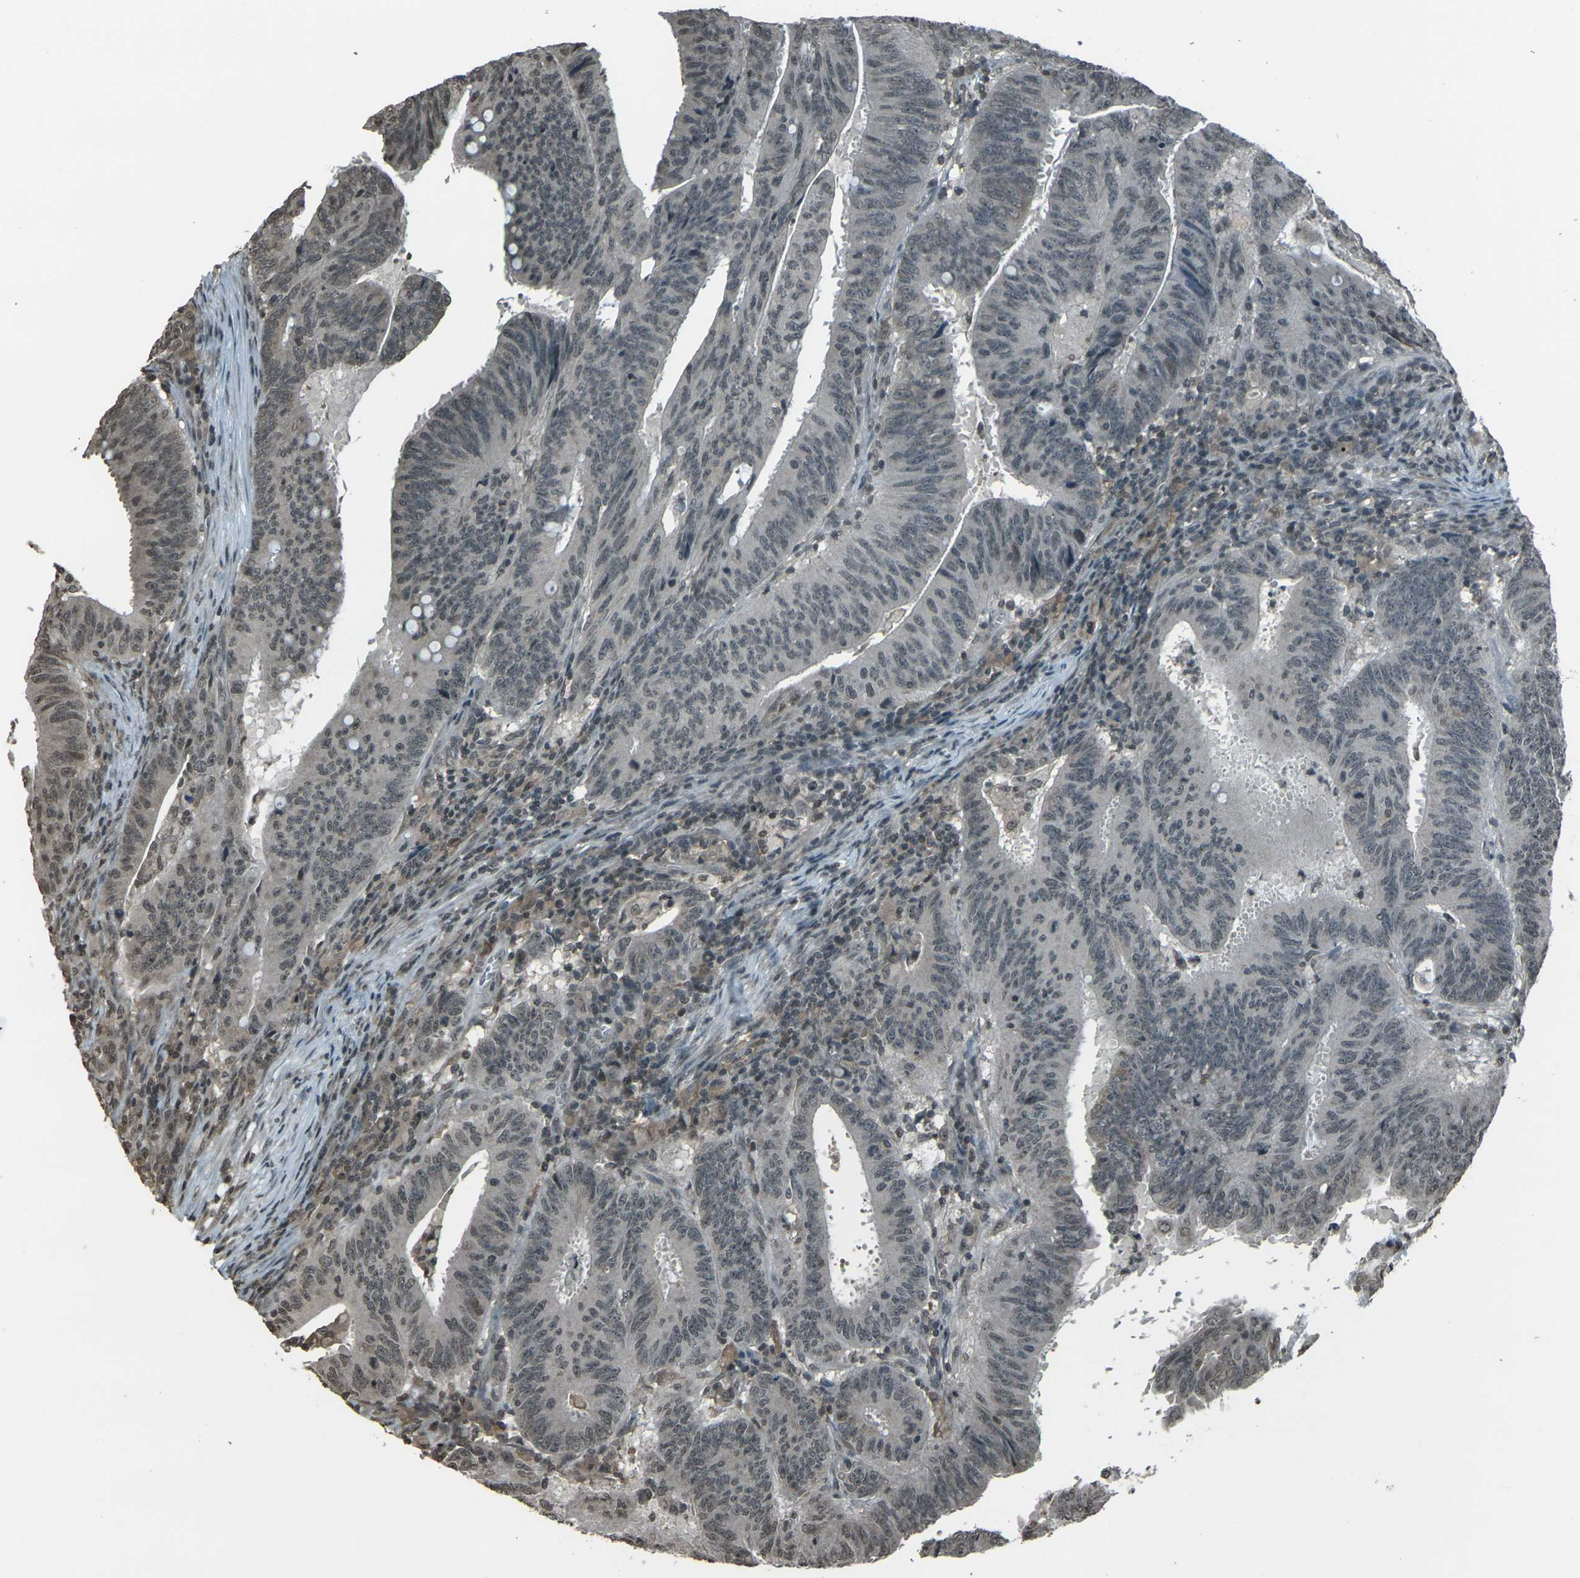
{"staining": {"intensity": "weak", "quantity": "<25%", "location": "cytoplasmic/membranous,nuclear"}, "tissue": "colorectal cancer", "cell_type": "Tumor cells", "image_type": "cancer", "snomed": [{"axis": "morphology", "description": "Adenocarcinoma, NOS"}, {"axis": "topography", "description": "Colon"}], "caption": "Adenocarcinoma (colorectal) was stained to show a protein in brown. There is no significant staining in tumor cells.", "gene": "PRPF8", "patient": {"sex": "male", "age": 45}}